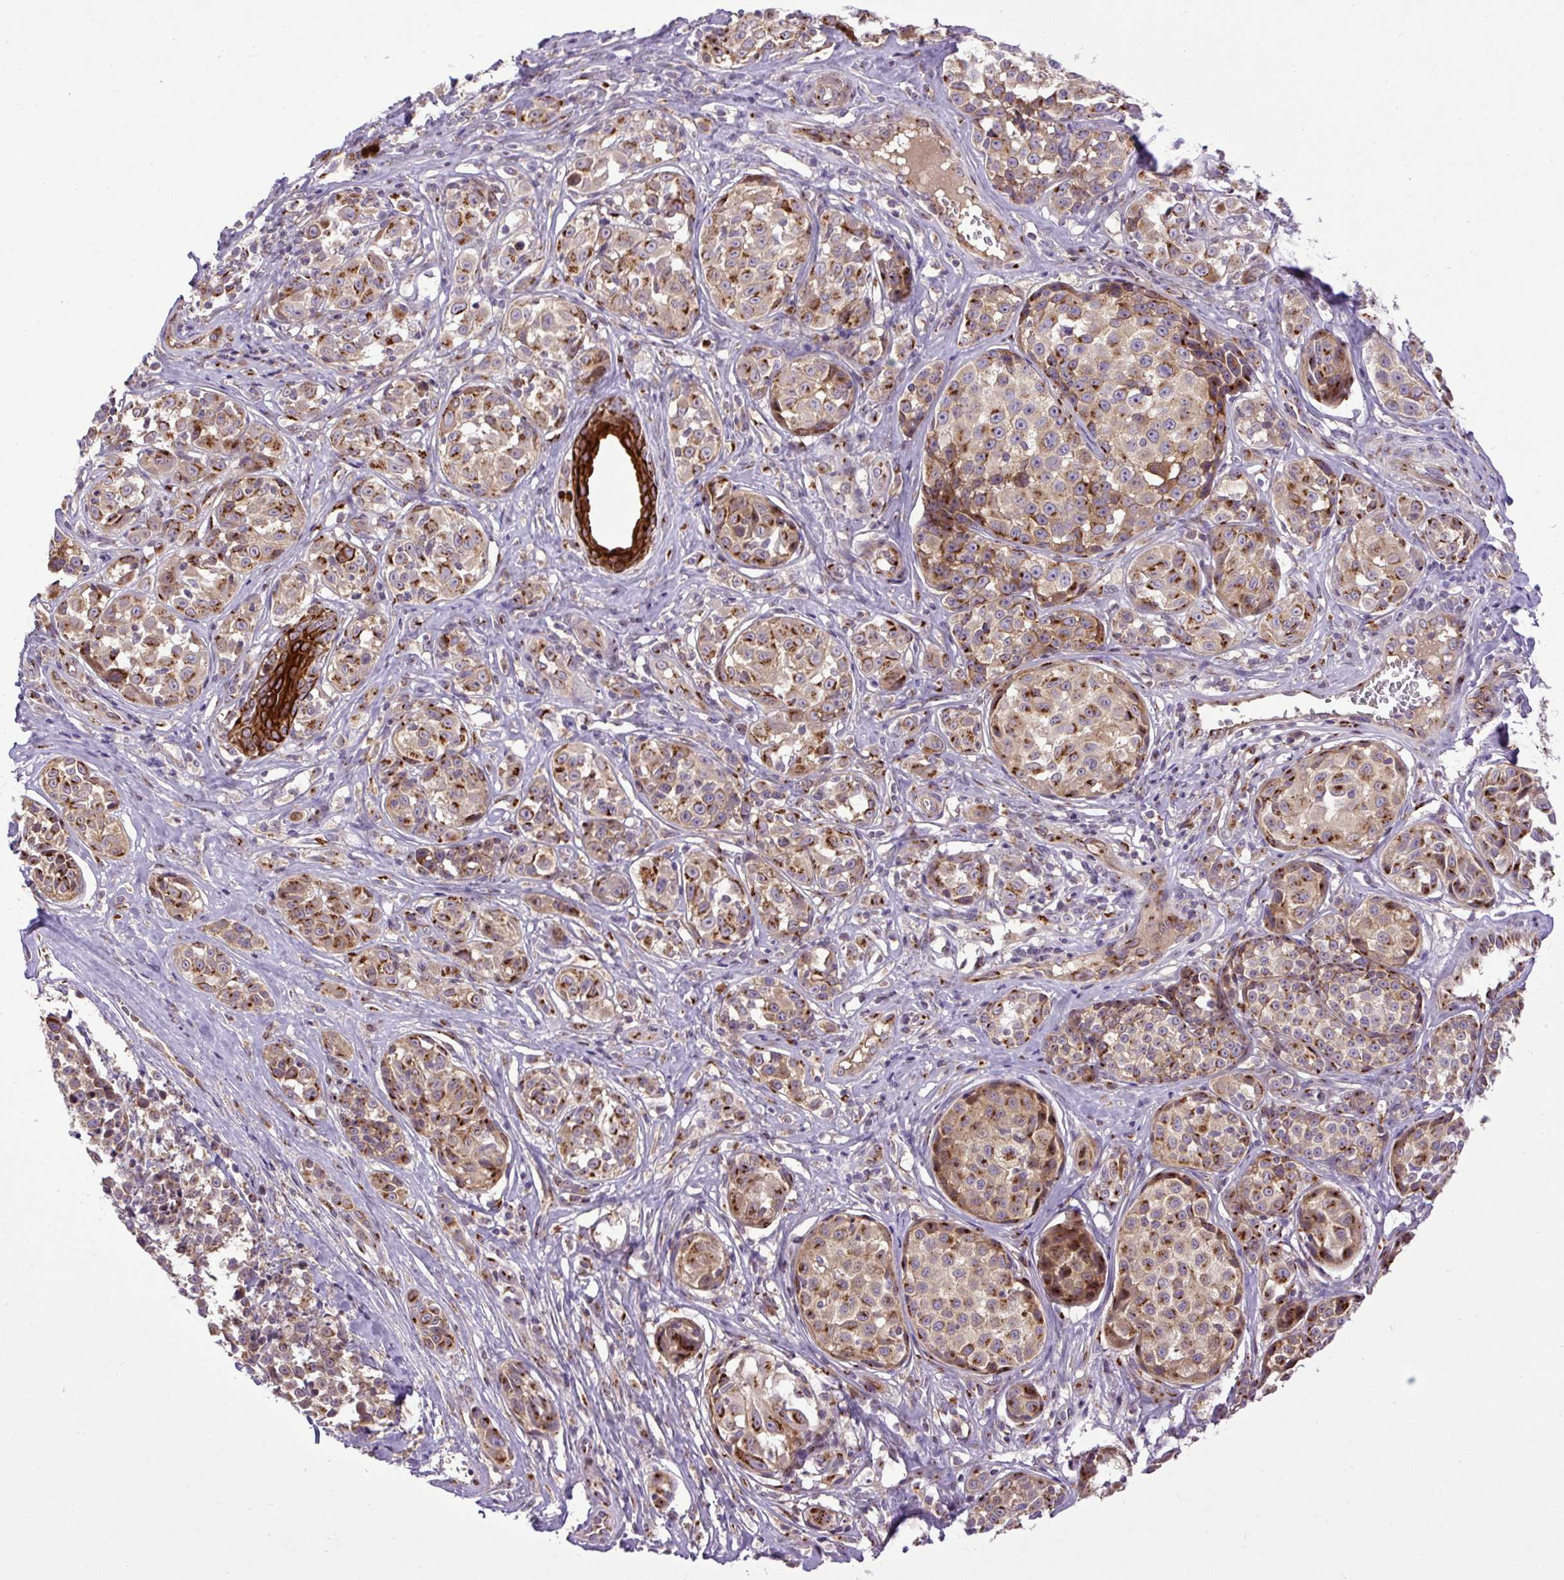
{"staining": {"intensity": "strong", "quantity": "25%-75%", "location": "cytoplasmic/membranous"}, "tissue": "melanoma", "cell_type": "Tumor cells", "image_type": "cancer", "snomed": [{"axis": "morphology", "description": "Malignant melanoma, NOS"}, {"axis": "topography", "description": "Skin"}], "caption": "This micrograph exhibits immunohistochemistry staining of human melanoma, with high strong cytoplasmic/membranous expression in approximately 25%-75% of tumor cells.", "gene": "MSMP", "patient": {"sex": "female", "age": 35}}